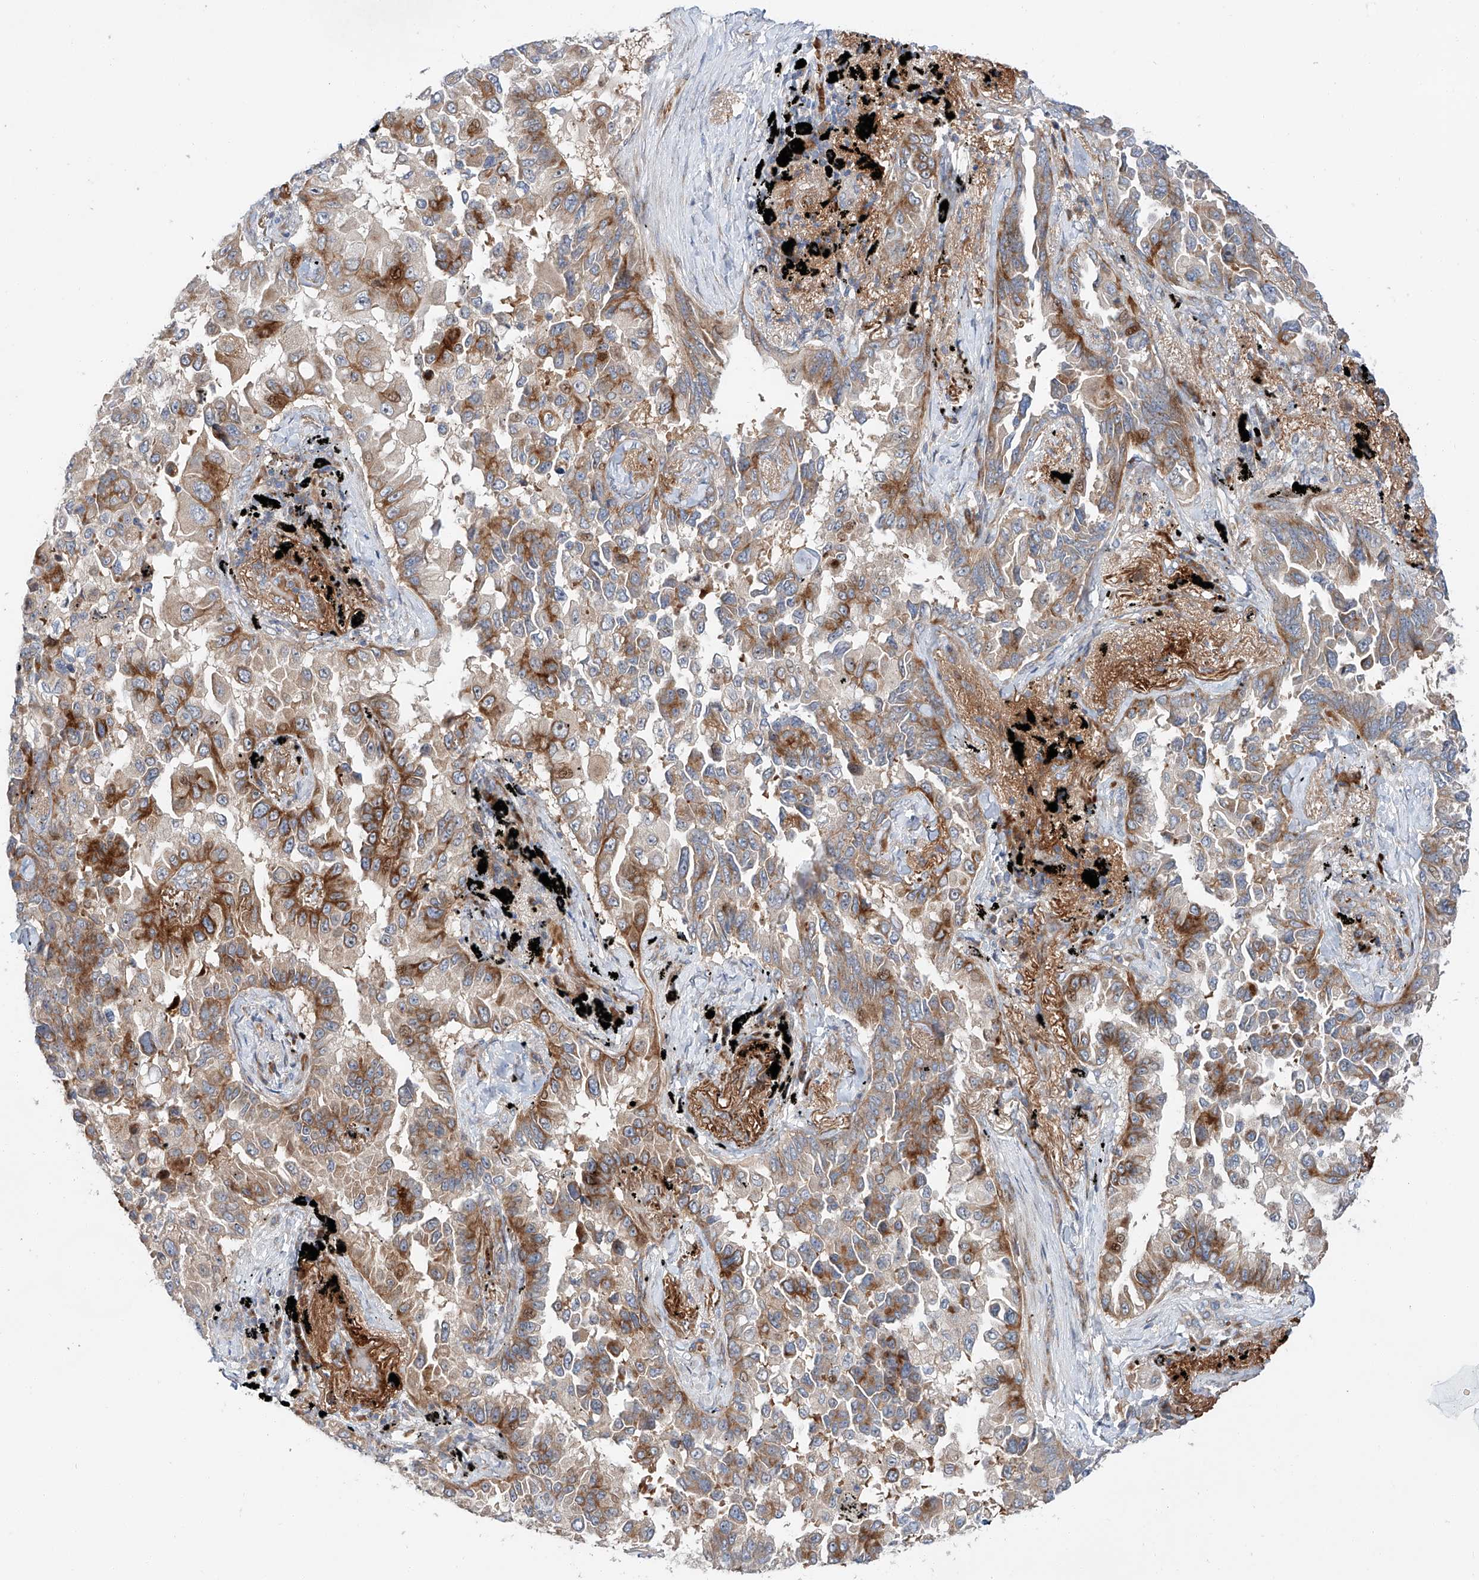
{"staining": {"intensity": "moderate", "quantity": "25%-75%", "location": "cytoplasmic/membranous"}, "tissue": "lung cancer", "cell_type": "Tumor cells", "image_type": "cancer", "snomed": [{"axis": "morphology", "description": "Adenocarcinoma, NOS"}, {"axis": "topography", "description": "Lung"}], "caption": "IHC (DAB (3,3'-diaminobenzidine)) staining of lung cancer (adenocarcinoma) demonstrates moderate cytoplasmic/membranous protein expression in approximately 25%-75% of tumor cells.", "gene": "USF3", "patient": {"sex": "female", "age": 67}}